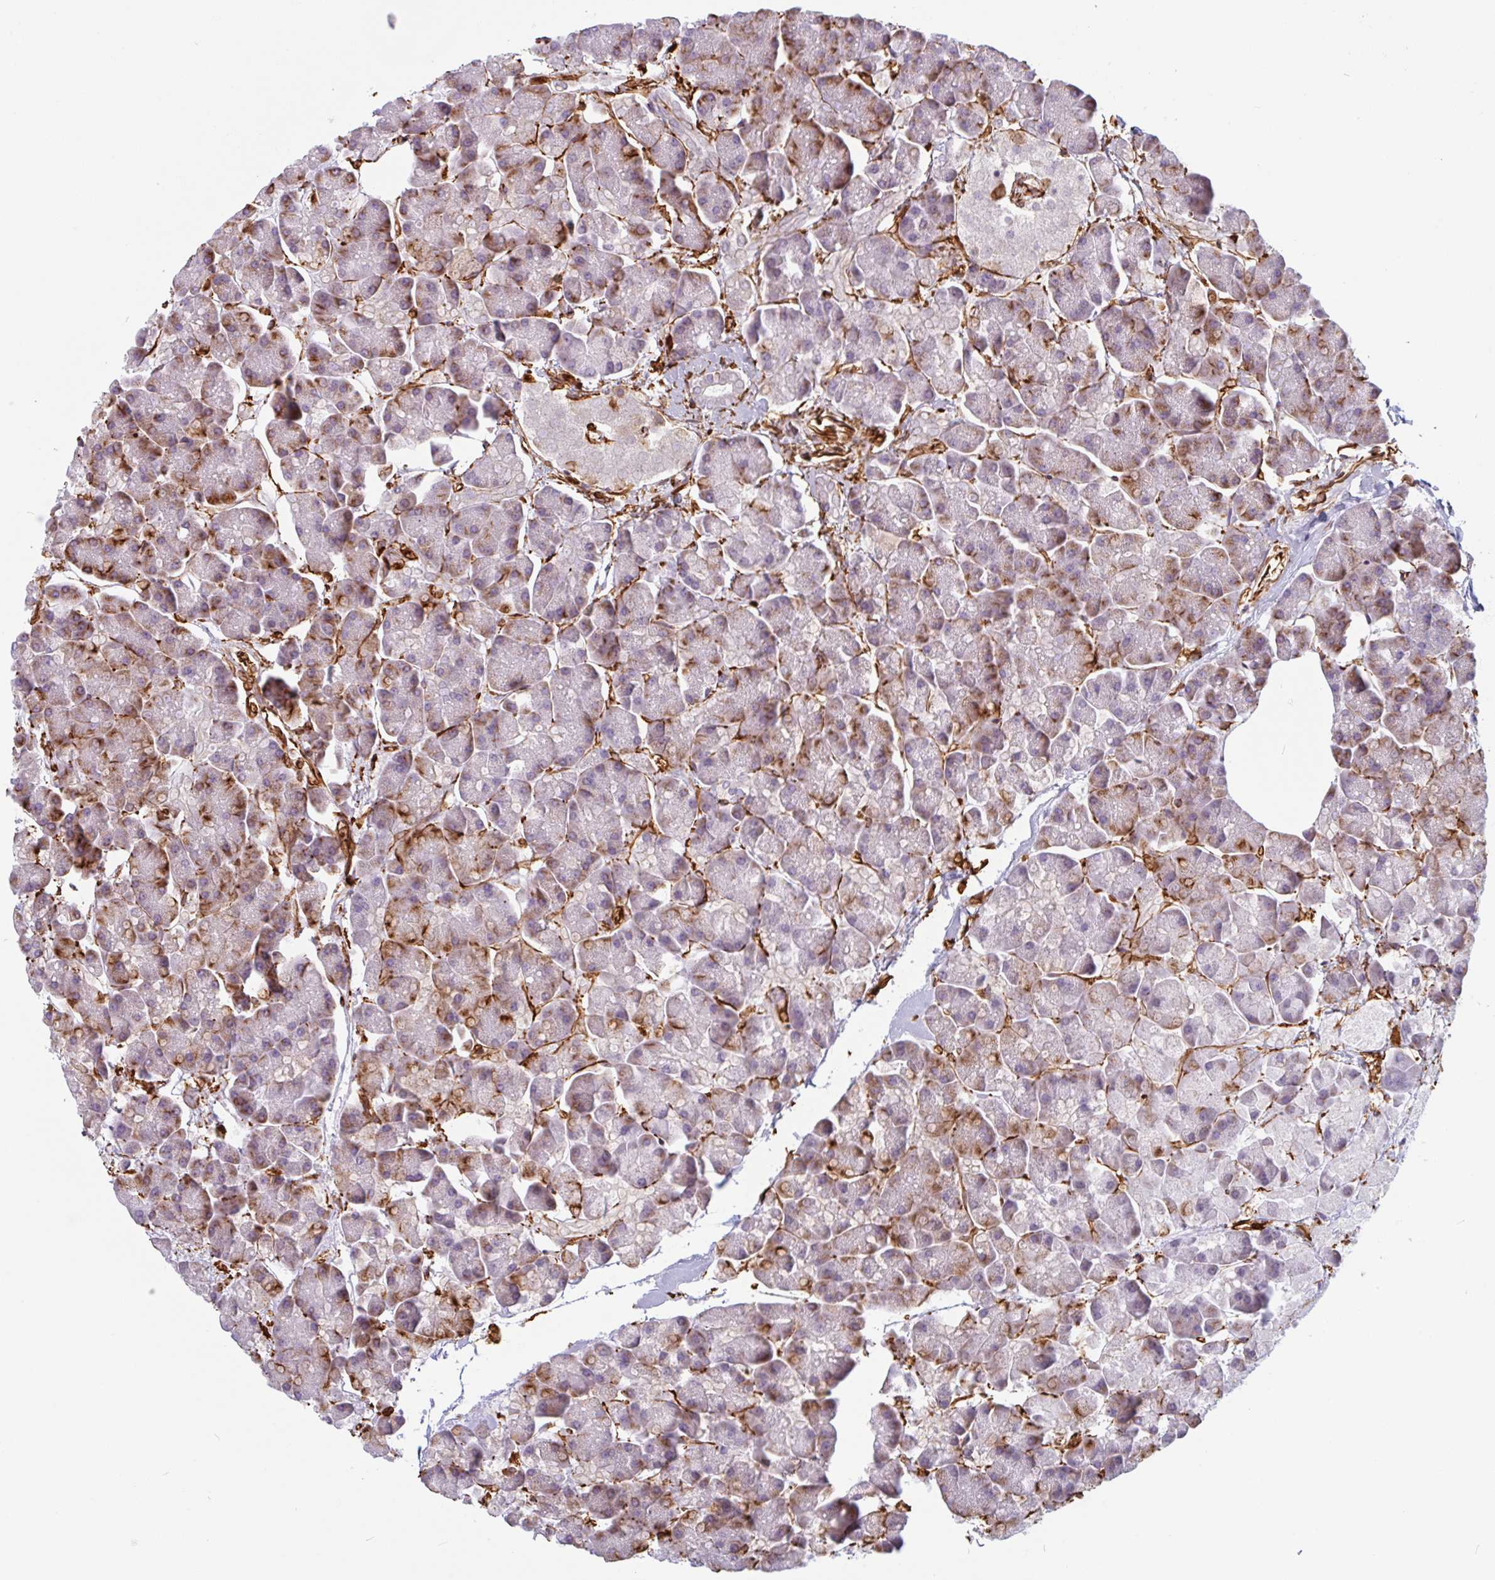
{"staining": {"intensity": "moderate", "quantity": "<25%", "location": "cytoplasmic/membranous"}, "tissue": "pancreas", "cell_type": "Exocrine glandular cells", "image_type": "normal", "snomed": [{"axis": "morphology", "description": "Normal tissue, NOS"}, {"axis": "topography", "description": "Pancreas"}, {"axis": "topography", "description": "Peripheral nerve tissue"}], "caption": "Exocrine glandular cells display low levels of moderate cytoplasmic/membranous staining in about <25% of cells in normal human pancreas.", "gene": "PPFIA1", "patient": {"sex": "male", "age": 54}}